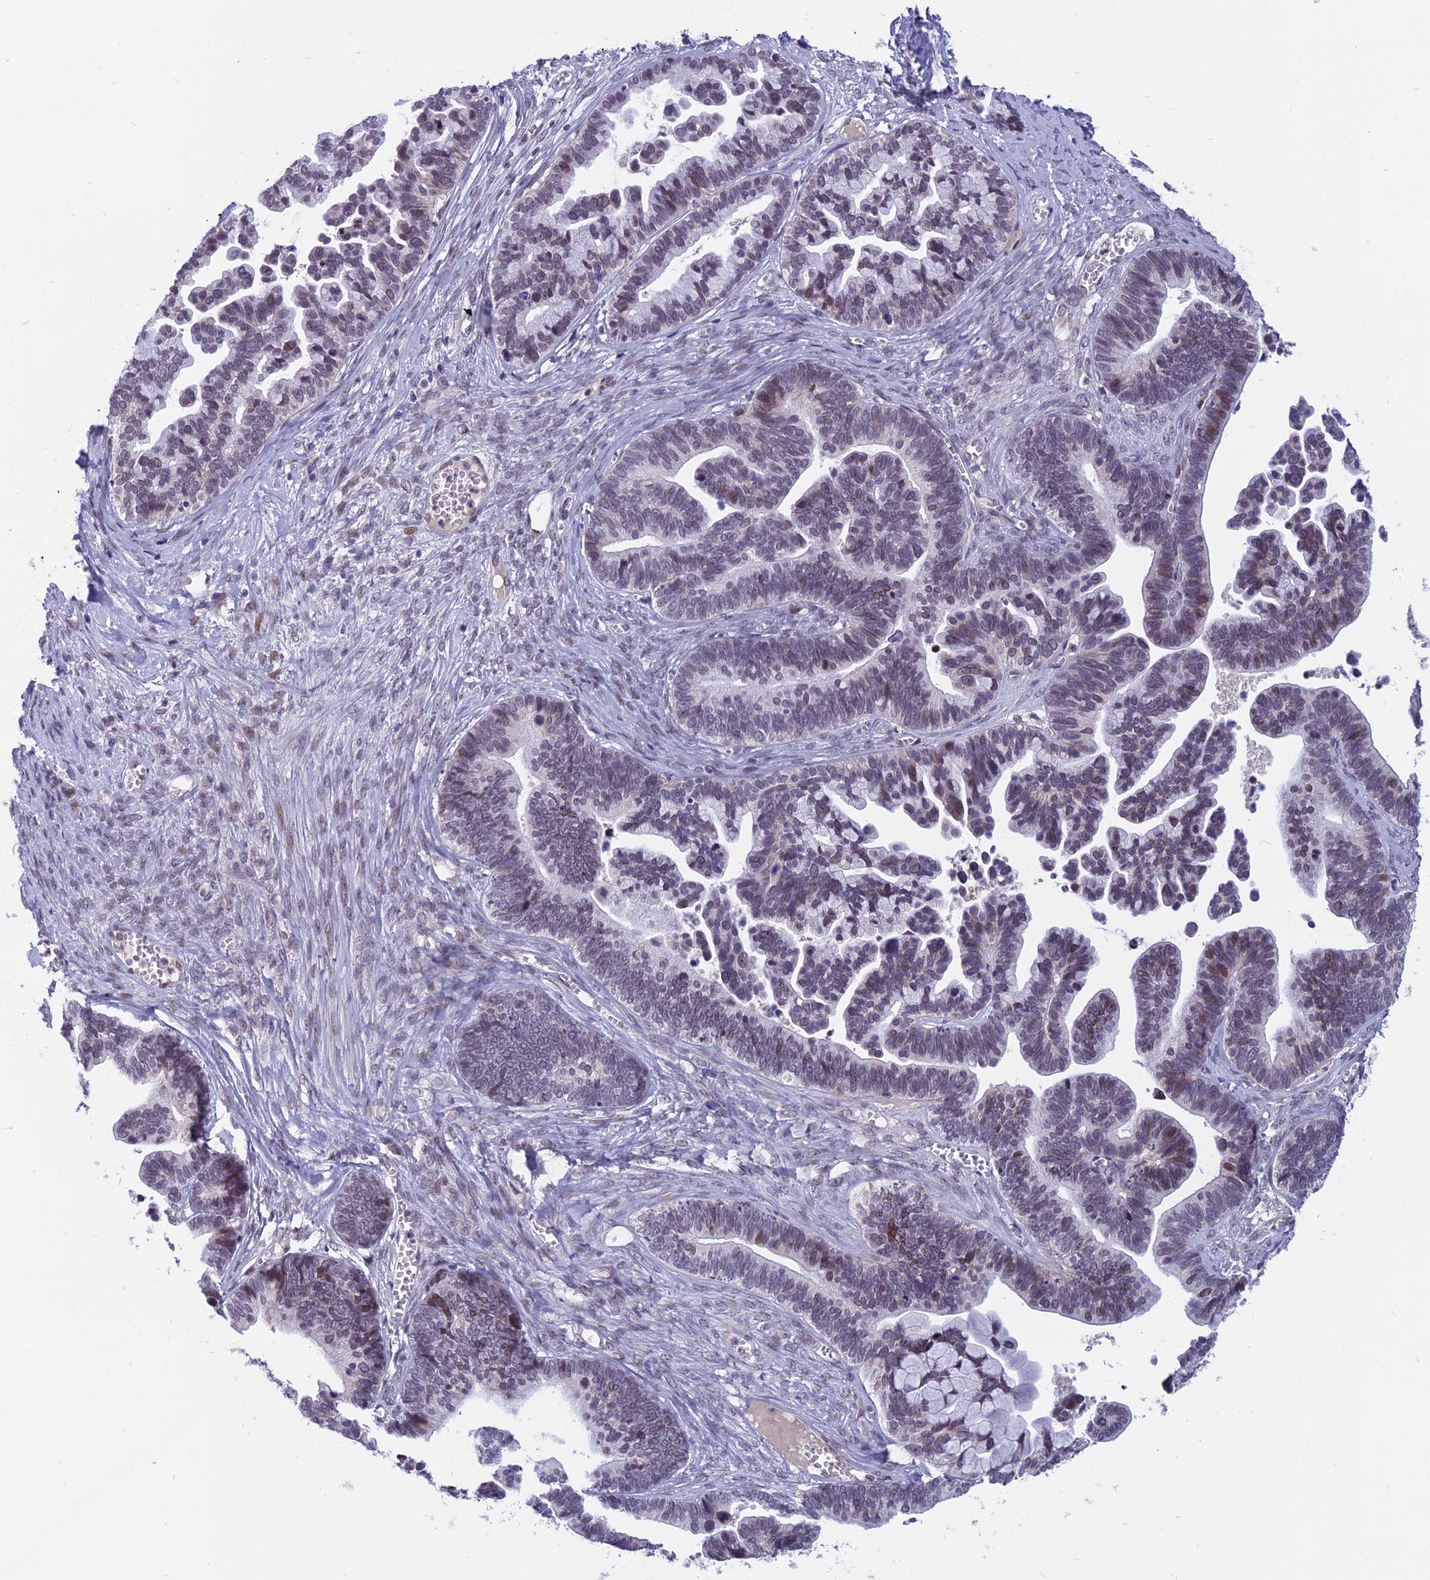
{"staining": {"intensity": "moderate", "quantity": "<25%", "location": "nuclear"}, "tissue": "ovarian cancer", "cell_type": "Tumor cells", "image_type": "cancer", "snomed": [{"axis": "morphology", "description": "Cystadenocarcinoma, serous, NOS"}, {"axis": "topography", "description": "Ovary"}], "caption": "Brown immunohistochemical staining in human ovarian serous cystadenocarcinoma shows moderate nuclear positivity in approximately <25% of tumor cells. The protein is shown in brown color, while the nuclei are stained blue.", "gene": "CDC7", "patient": {"sex": "female", "age": 56}}